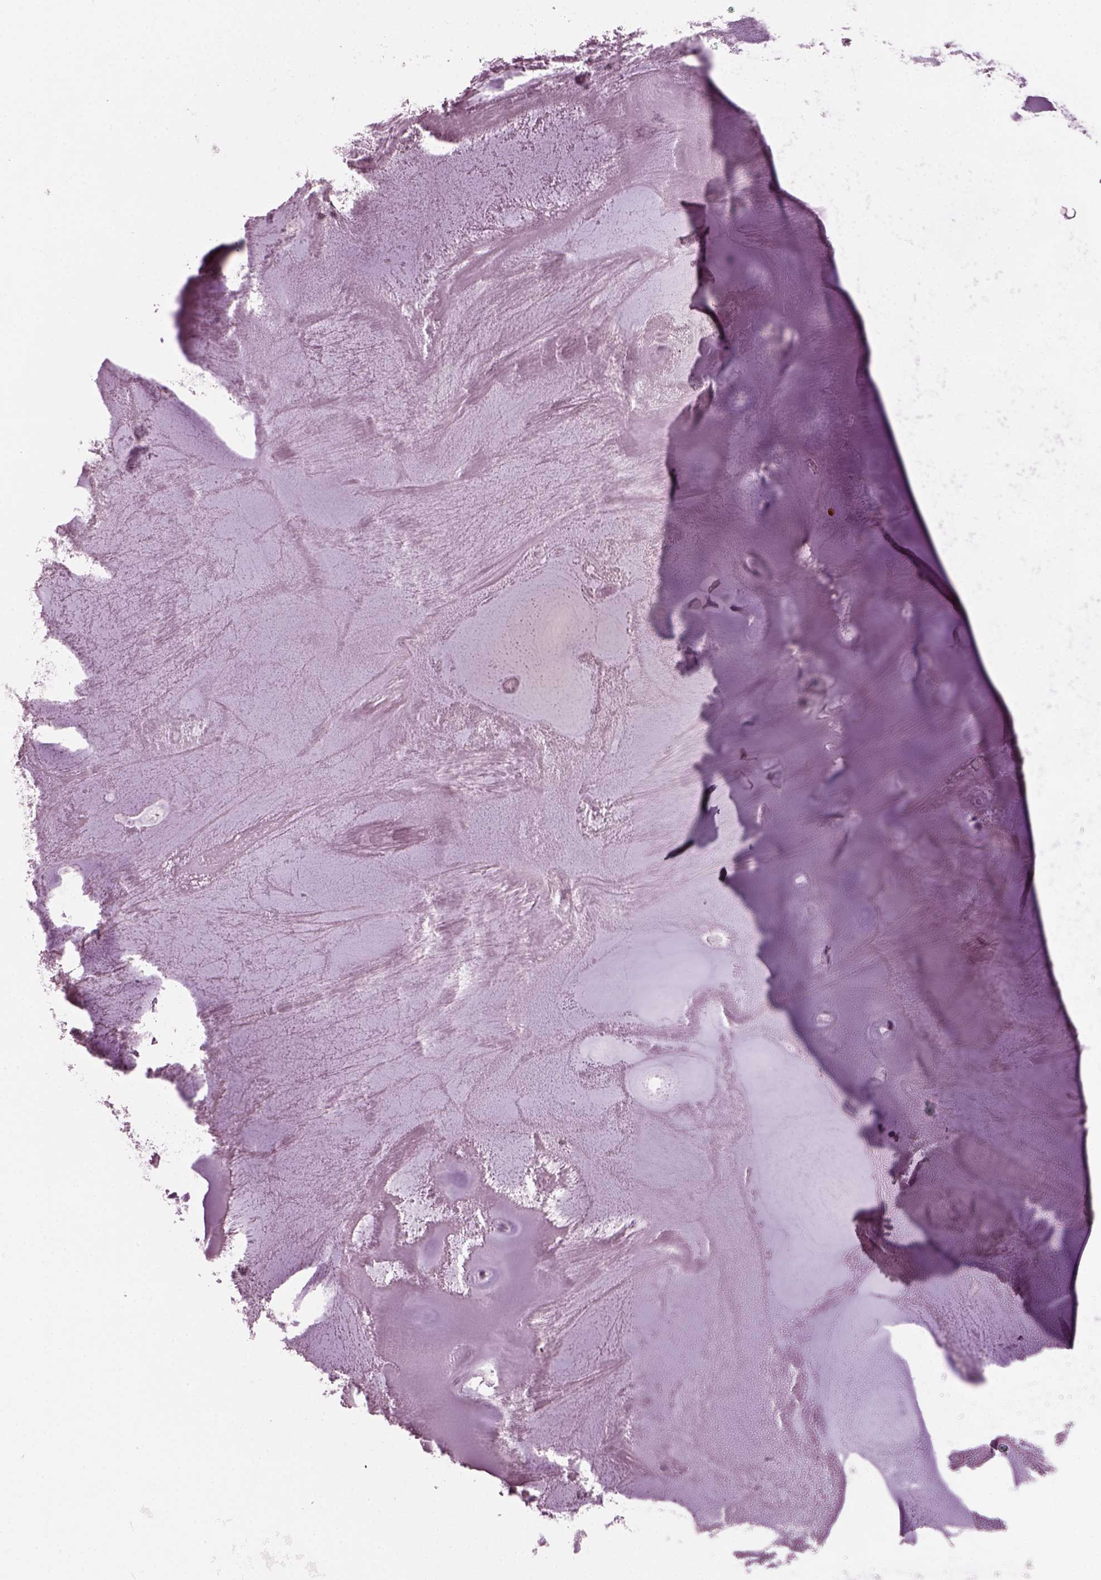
{"staining": {"intensity": "negative", "quantity": "none", "location": "none"}, "tissue": "adipose tissue", "cell_type": "Adipocytes", "image_type": "normal", "snomed": [{"axis": "morphology", "description": "Normal tissue, NOS"}, {"axis": "morphology", "description": "Squamous cell carcinoma, NOS"}, {"axis": "topography", "description": "Cartilage tissue"}, {"axis": "topography", "description": "Lung"}], "caption": "Immunohistochemical staining of benign human adipose tissue displays no significant positivity in adipocytes.", "gene": "DPYSL5", "patient": {"sex": "male", "age": 66}}